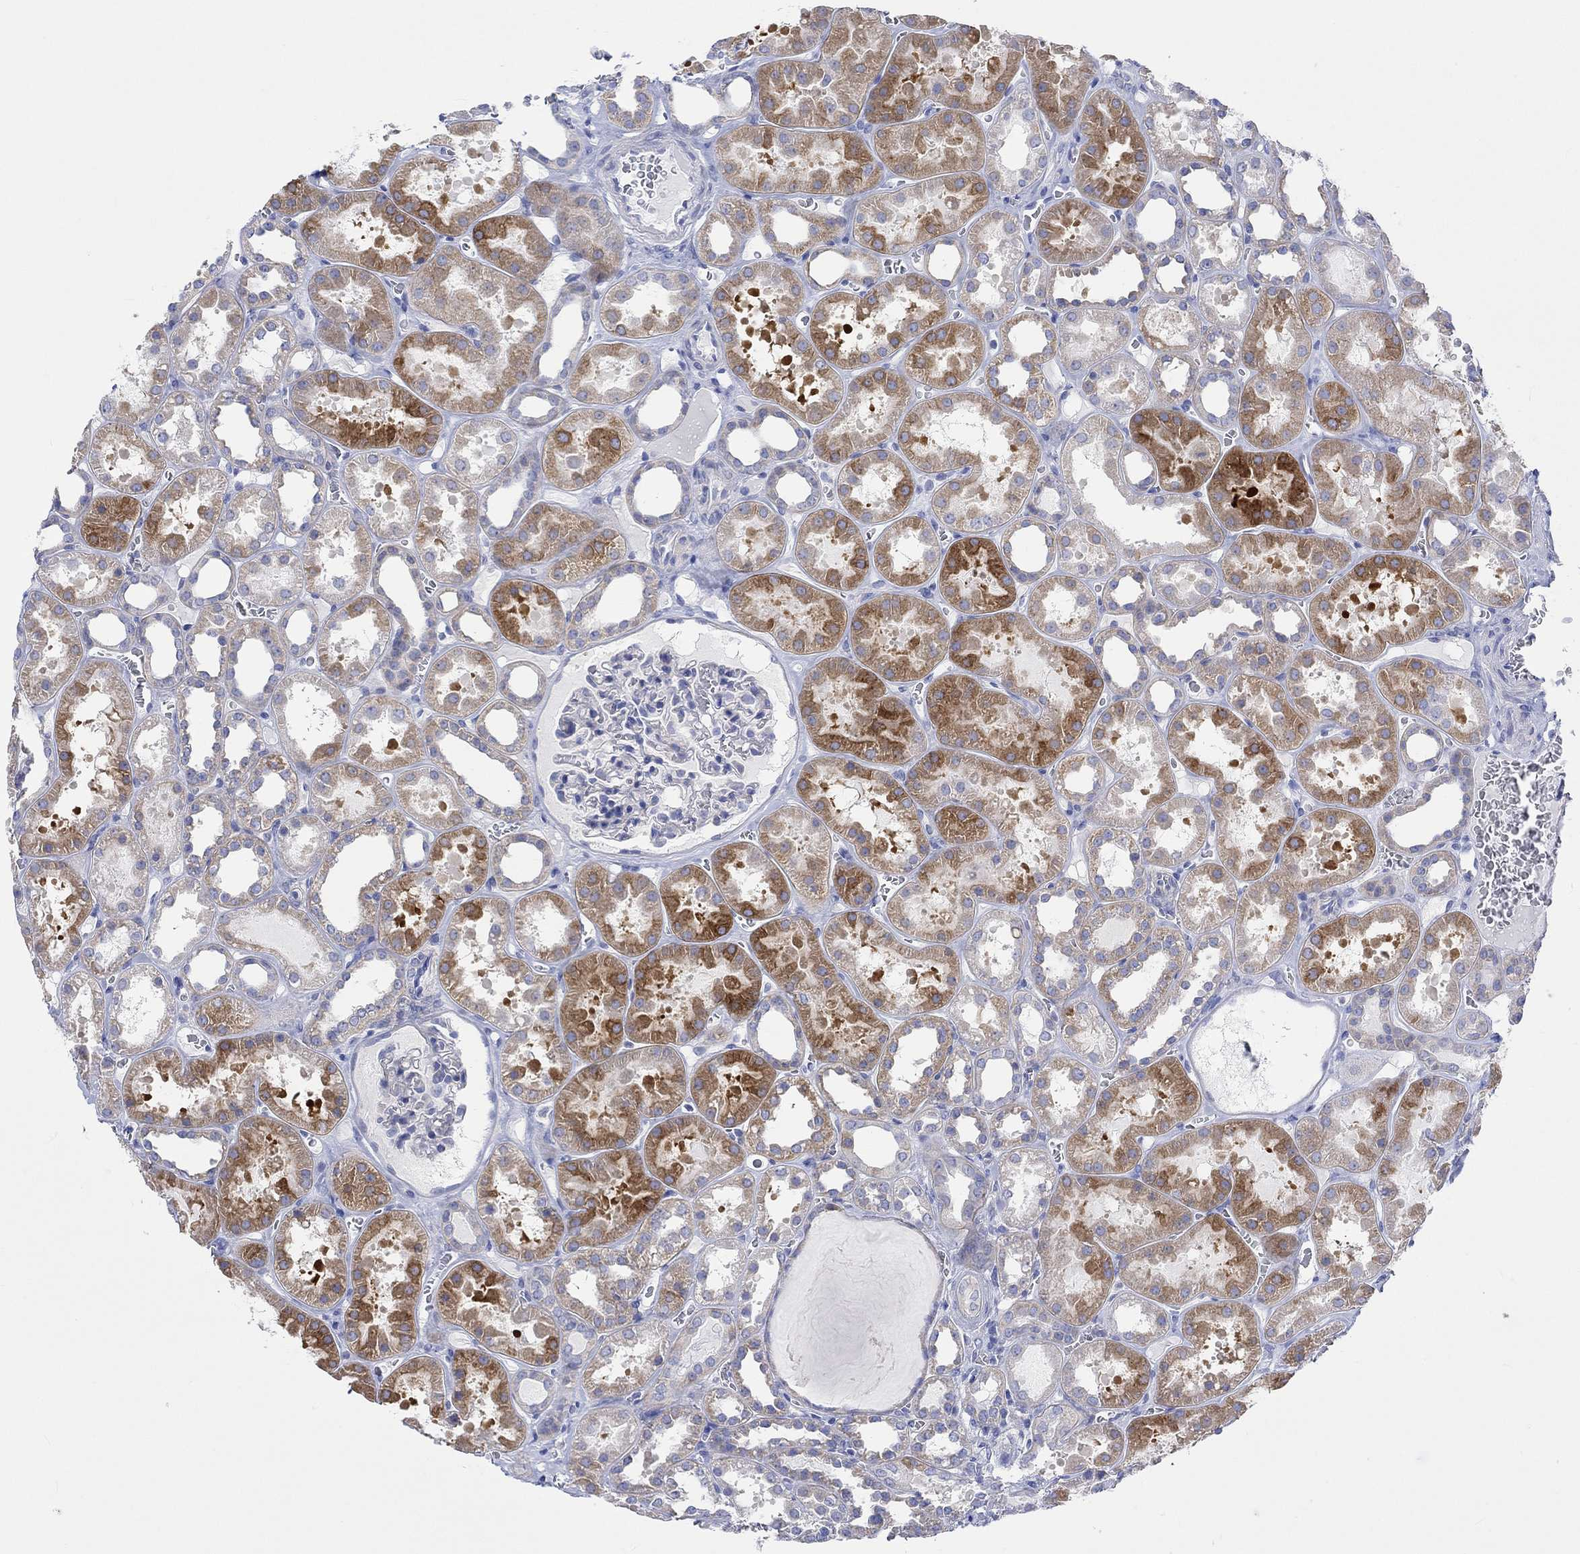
{"staining": {"intensity": "negative", "quantity": "none", "location": "none"}, "tissue": "kidney", "cell_type": "Cells in glomeruli", "image_type": "normal", "snomed": [{"axis": "morphology", "description": "Normal tissue, NOS"}, {"axis": "topography", "description": "Kidney"}], "caption": "Immunohistochemistry (IHC) micrograph of benign kidney: kidney stained with DAB (3,3'-diaminobenzidine) reveals no significant protein positivity in cells in glomeruli.", "gene": "REEP6", "patient": {"sex": "female", "age": 41}}